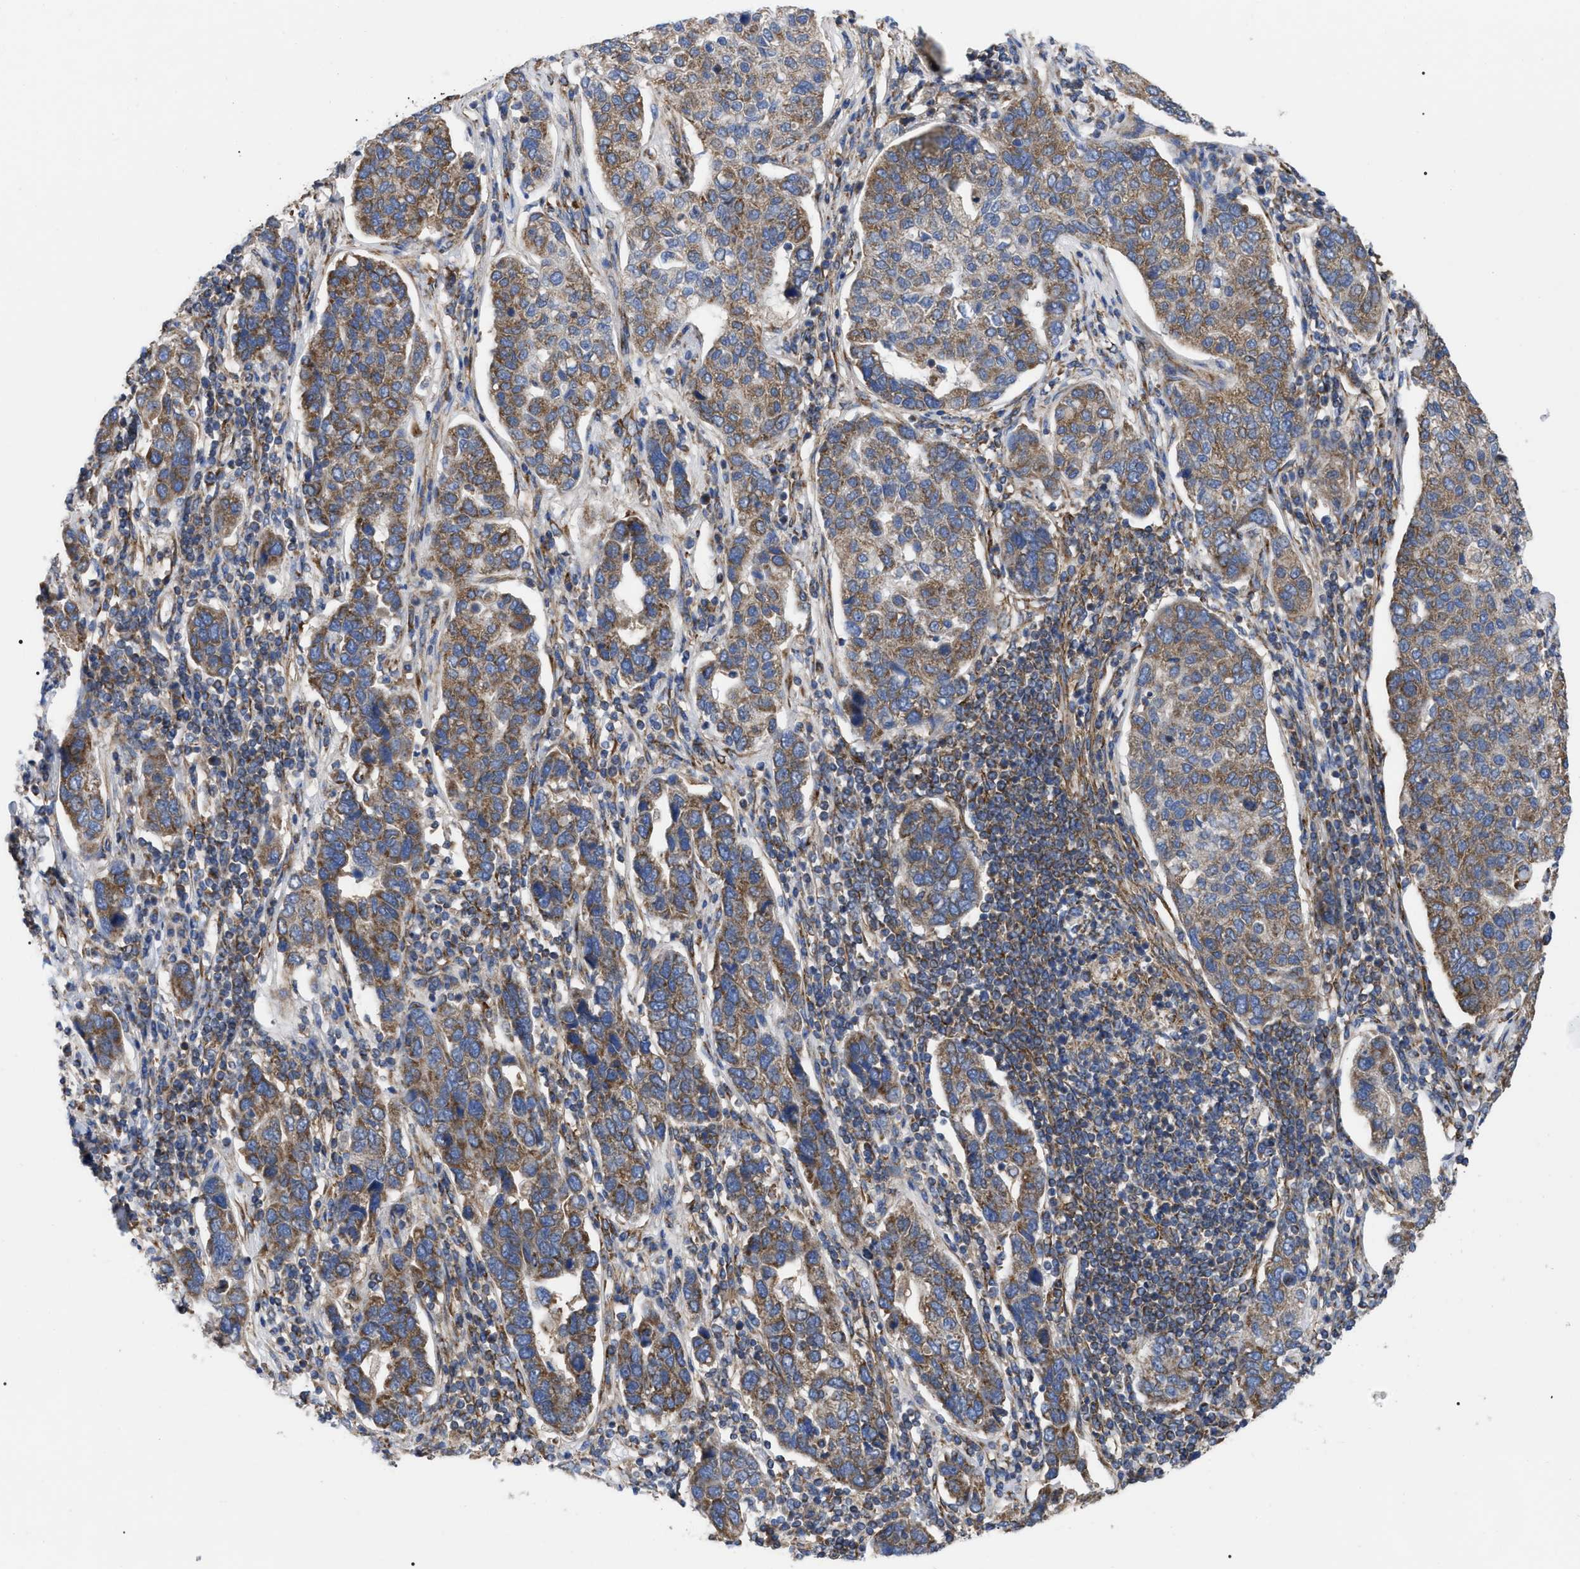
{"staining": {"intensity": "moderate", "quantity": ">75%", "location": "cytoplasmic/membranous"}, "tissue": "pancreatic cancer", "cell_type": "Tumor cells", "image_type": "cancer", "snomed": [{"axis": "morphology", "description": "Adenocarcinoma, NOS"}, {"axis": "topography", "description": "Pancreas"}], "caption": "Approximately >75% of tumor cells in human pancreatic adenocarcinoma exhibit moderate cytoplasmic/membranous protein positivity as visualized by brown immunohistochemical staining.", "gene": "FAM120A", "patient": {"sex": "female", "age": 61}}